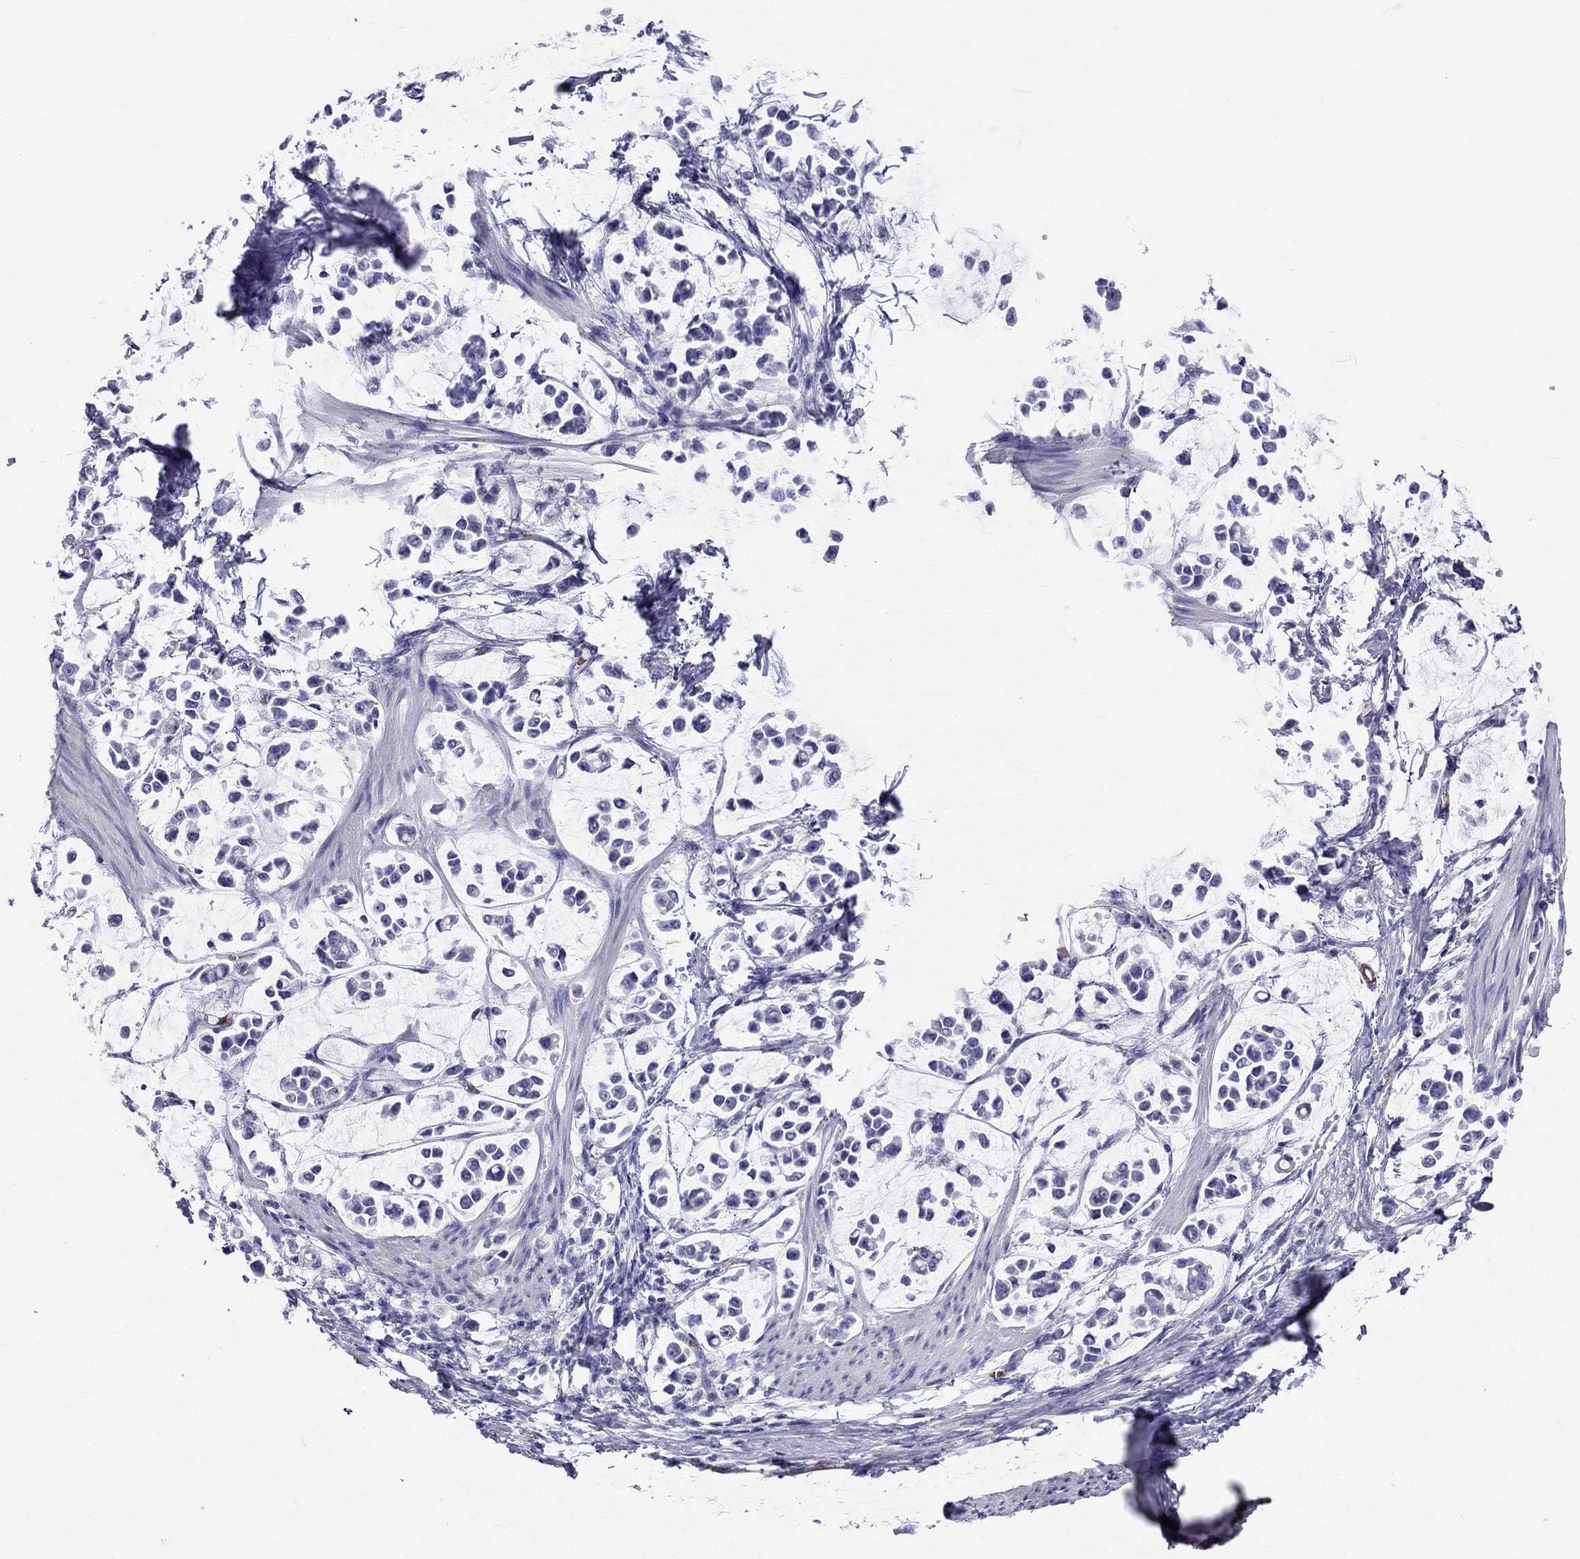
{"staining": {"intensity": "negative", "quantity": "none", "location": "none"}, "tissue": "stomach cancer", "cell_type": "Tumor cells", "image_type": "cancer", "snomed": [{"axis": "morphology", "description": "Adenocarcinoma, NOS"}, {"axis": "topography", "description": "Stomach"}], "caption": "High magnification brightfield microscopy of stomach cancer stained with DAB (3,3'-diaminobenzidine) (brown) and counterstained with hematoxylin (blue): tumor cells show no significant positivity.", "gene": "DNAAF6", "patient": {"sex": "male", "age": 82}}